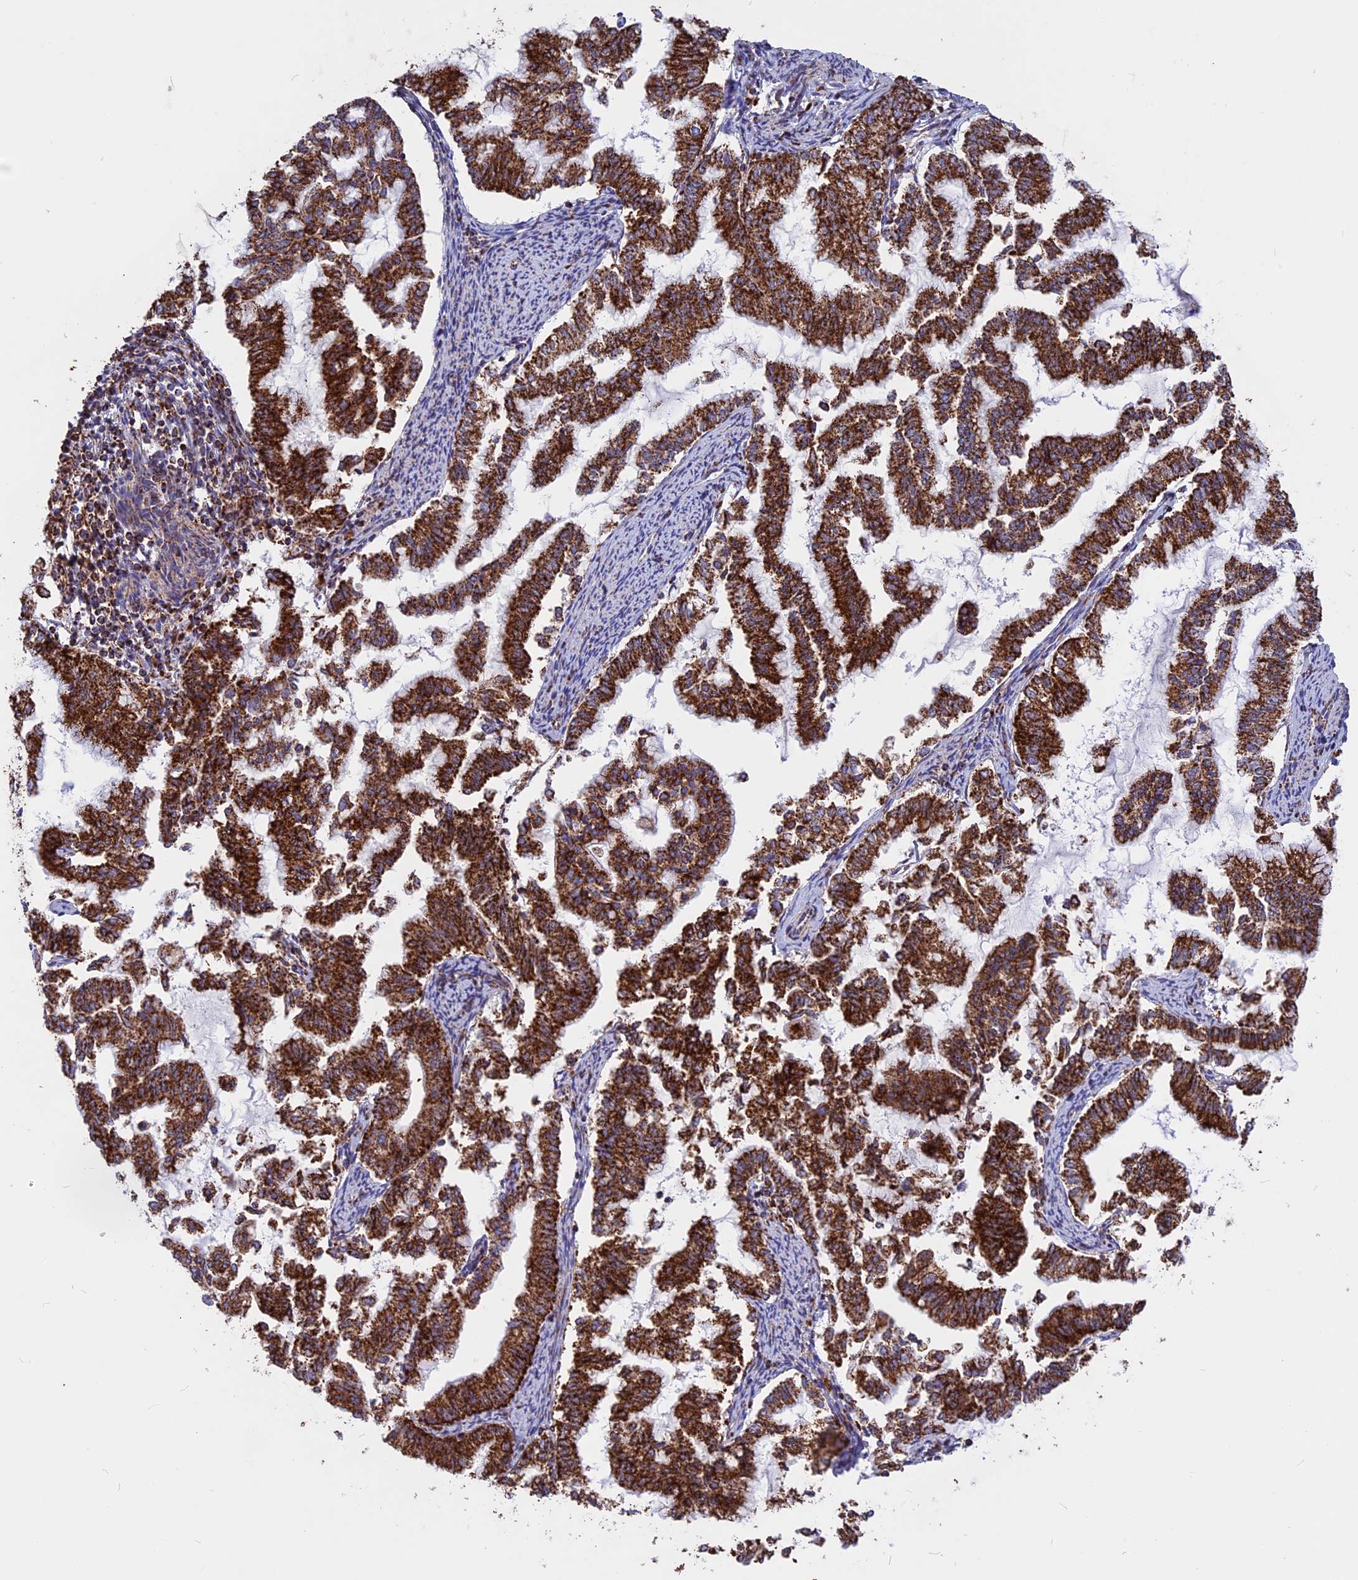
{"staining": {"intensity": "strong", "quantity": ">75%", "location": "cytoplasmic/membranous"}, "tissue": "endometrial cancer", "cell_type": "Tumor cells", "image_type": "cancer", "snomed": [{"axis": "morphology", "description": "Adenocarcinoma, NOS"}, {"axis": "topography", "description": "Endometrium"}], "caption": "Protein expression analysis of adenocarcinoma (endometrial) displays strong cytoplasmic/membranous expression in about >75% of tumor cells.", "gene": "UQCRB", "patient": {"sex": "female", "age": 79}}